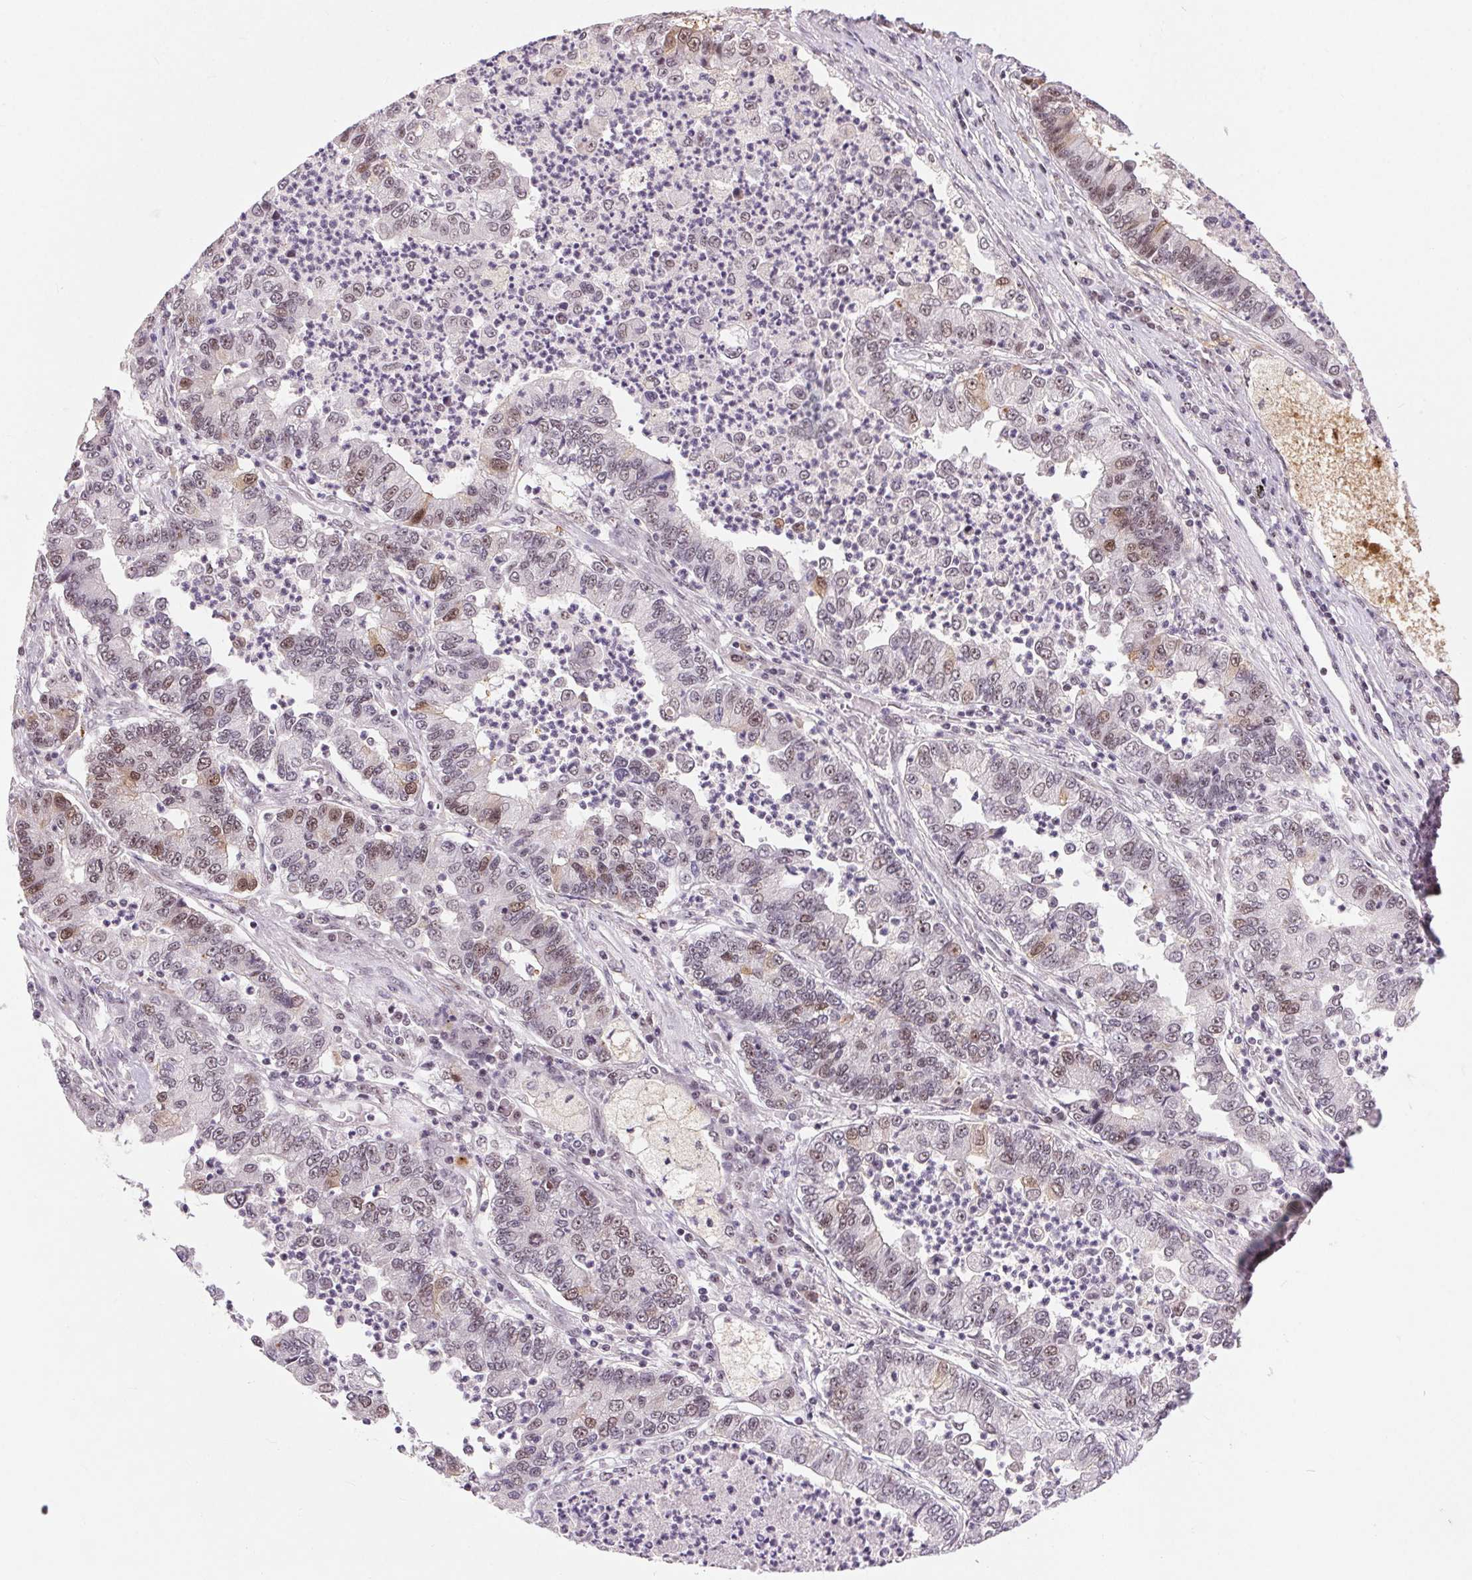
{"staining": {"intensity": "moderate", "quantity": "<25%", "location": "nuclear"}, "tissue": "lung cancer", "cell_type": "Tumor cells", "image_type": "cancer", "snomed": [{"axis": "morphology", "description": "Adenocarcinoma, NOS"}, {"axis": "topography", "description": "Lung"}], "caption": "Immunohistochemistry (DAB) staining of human lung cancer shows moderate nuclear protein expression in about <25% of tumor cells.", "gene": "CD2BP2", "patient": {"sex": "female", "age": 57}}